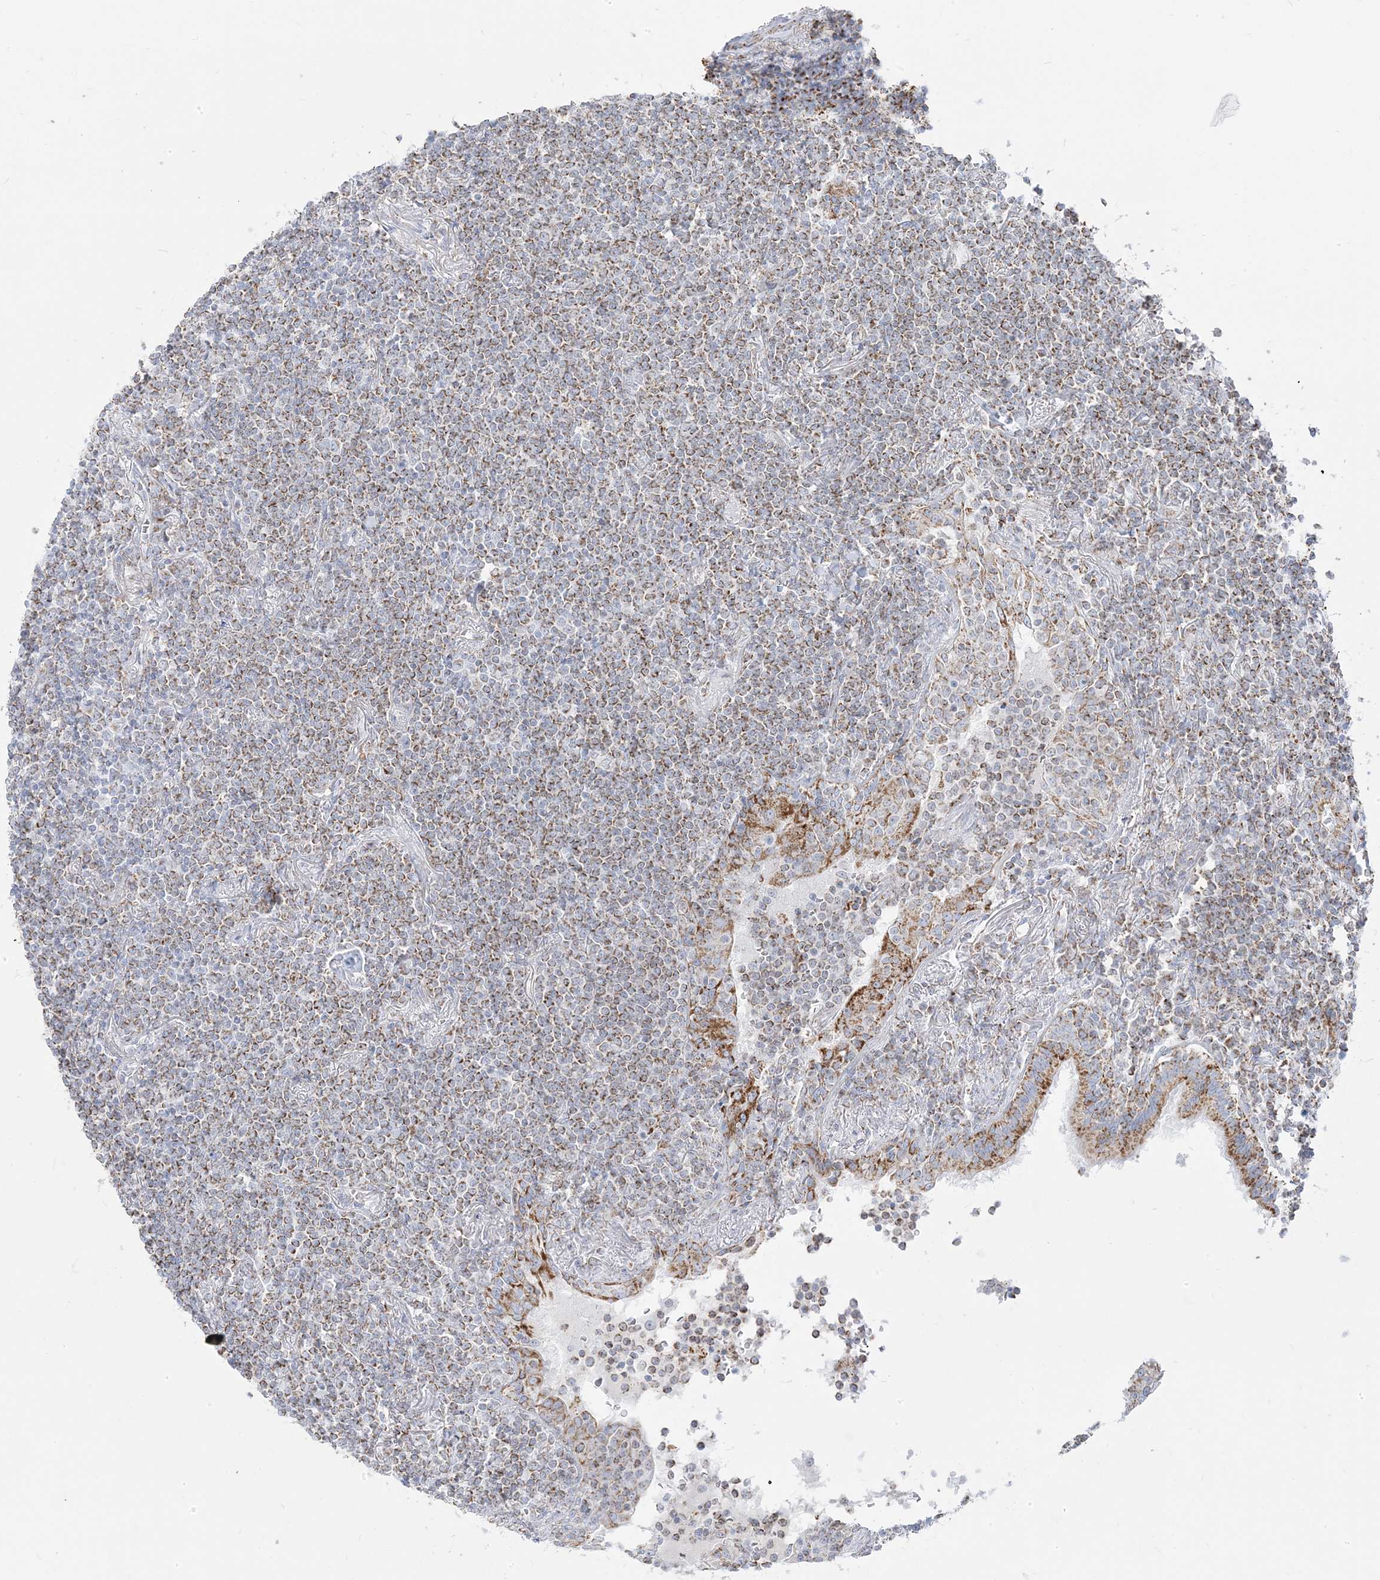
{"staining": {"intensity": "moderate", "quantity": ">75%", "location": "cytoplasmic/membranous"}, "tissue": "lymphoma", "cell_type": "Tumor cells", "image_type": "cancer", "snomed": [{"axis": "morphology", "description": "Malignant lymphoma, non-Hodgkin's type, Low grade"}, {"axis": "topography", "description": "Lung"}], "caption": "Human malignant lymphoma, non-Hodgkin's type (low-grade) stained with a protein marker reveals moderate staining in tumor cells.", "gene": "PCCB", "patient": {"sex": "female", "age": 71}}